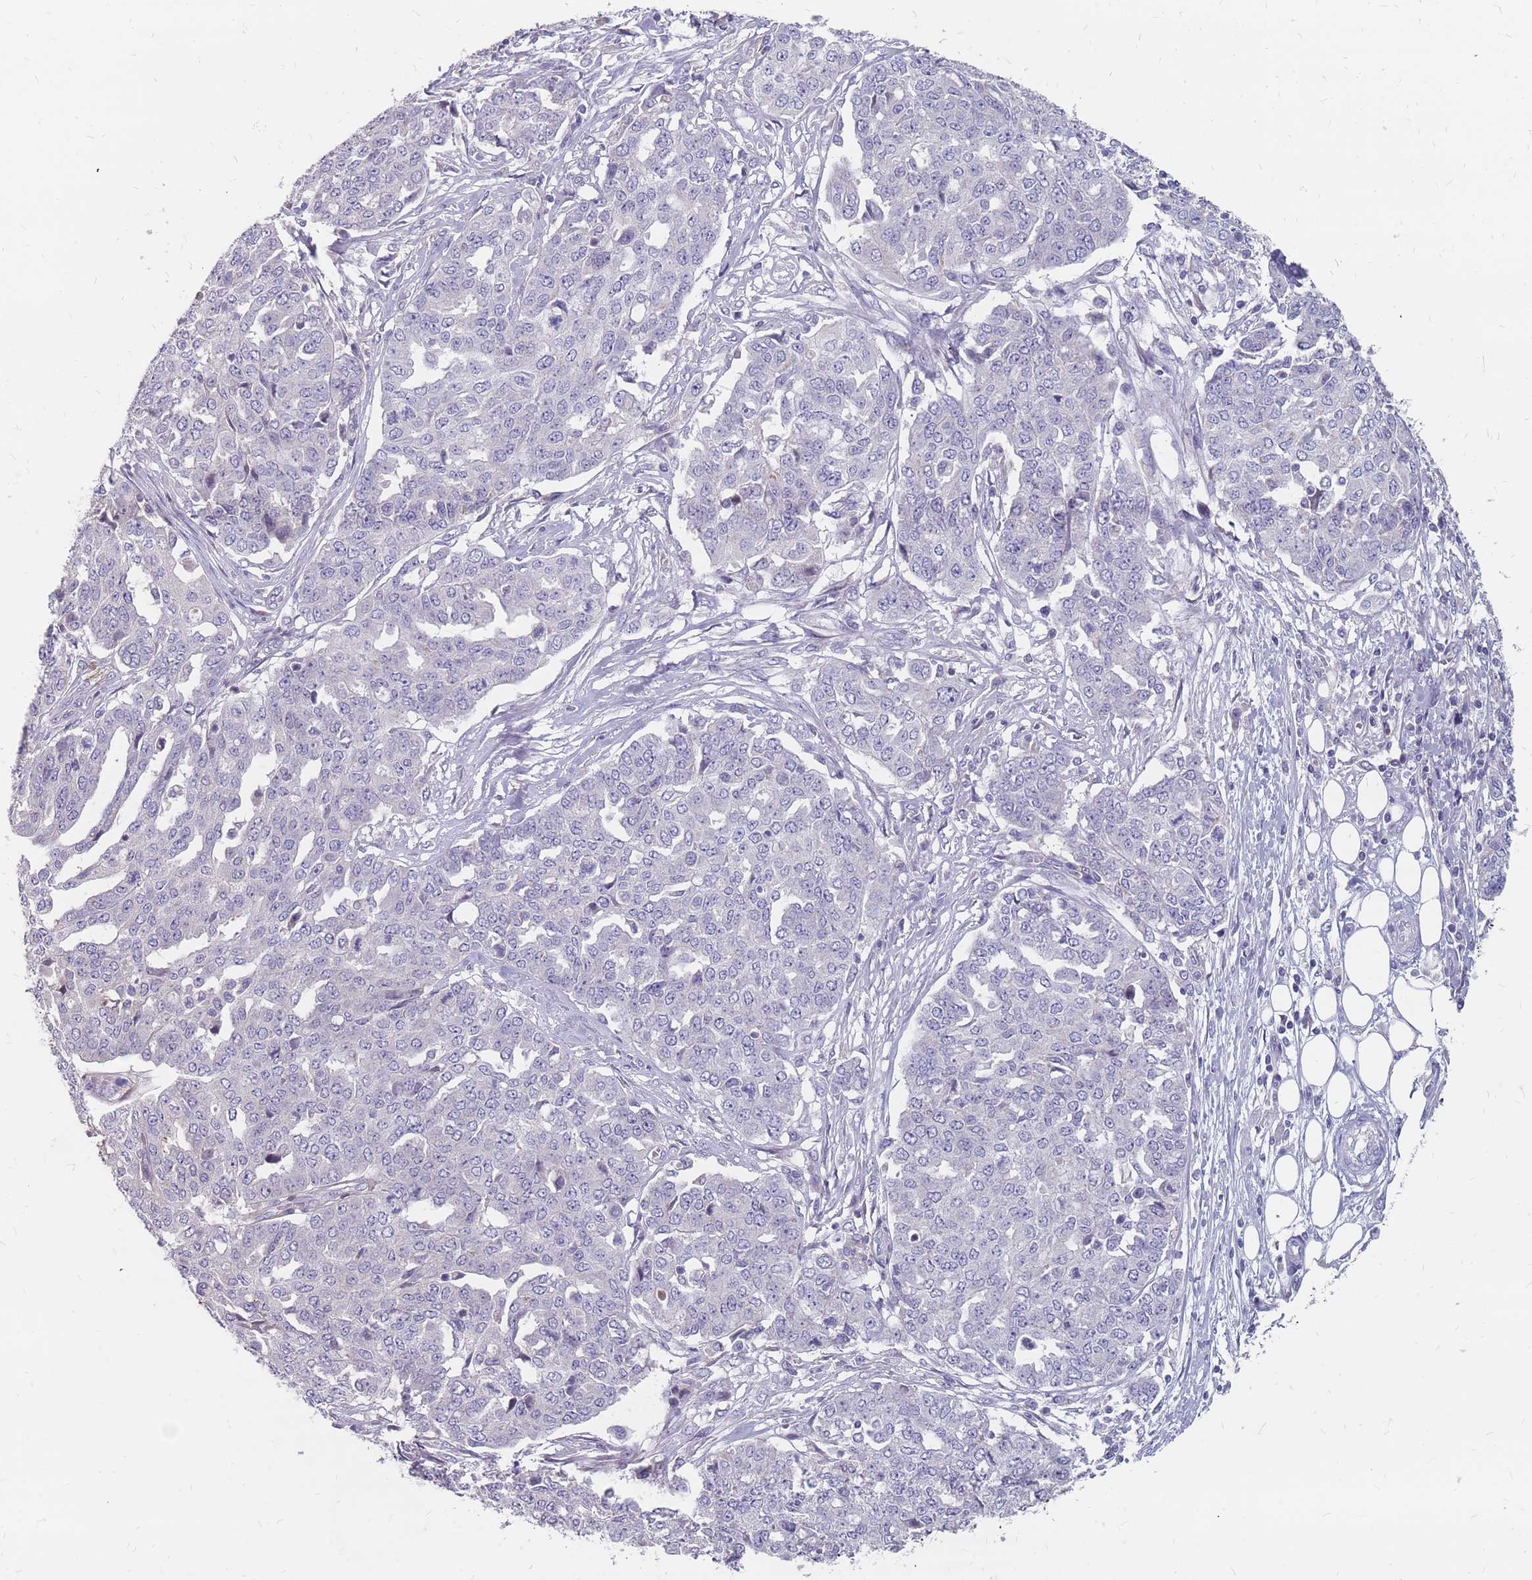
{"staining": {"intensity": "negative", "quantity": "none", "location": "none"}, "tissue": "ovarian cancer", "cell_type": "Tumor cells", "image_type": "cancer", "snomed": [{"axis": "morphology", "description": "Cystadenocarcinoma, serous, NOS"}, {"axis": "topography", "description": "Soft tissue"}, {"axis": "topography", "description": "Ovary"}], "caption": "Ovarian cancer was stained to show a protein in brown. There is no significant positivity in tumor cells.", "gene": "CMTR2", "patient": {"sex": "female", "age": 57}}